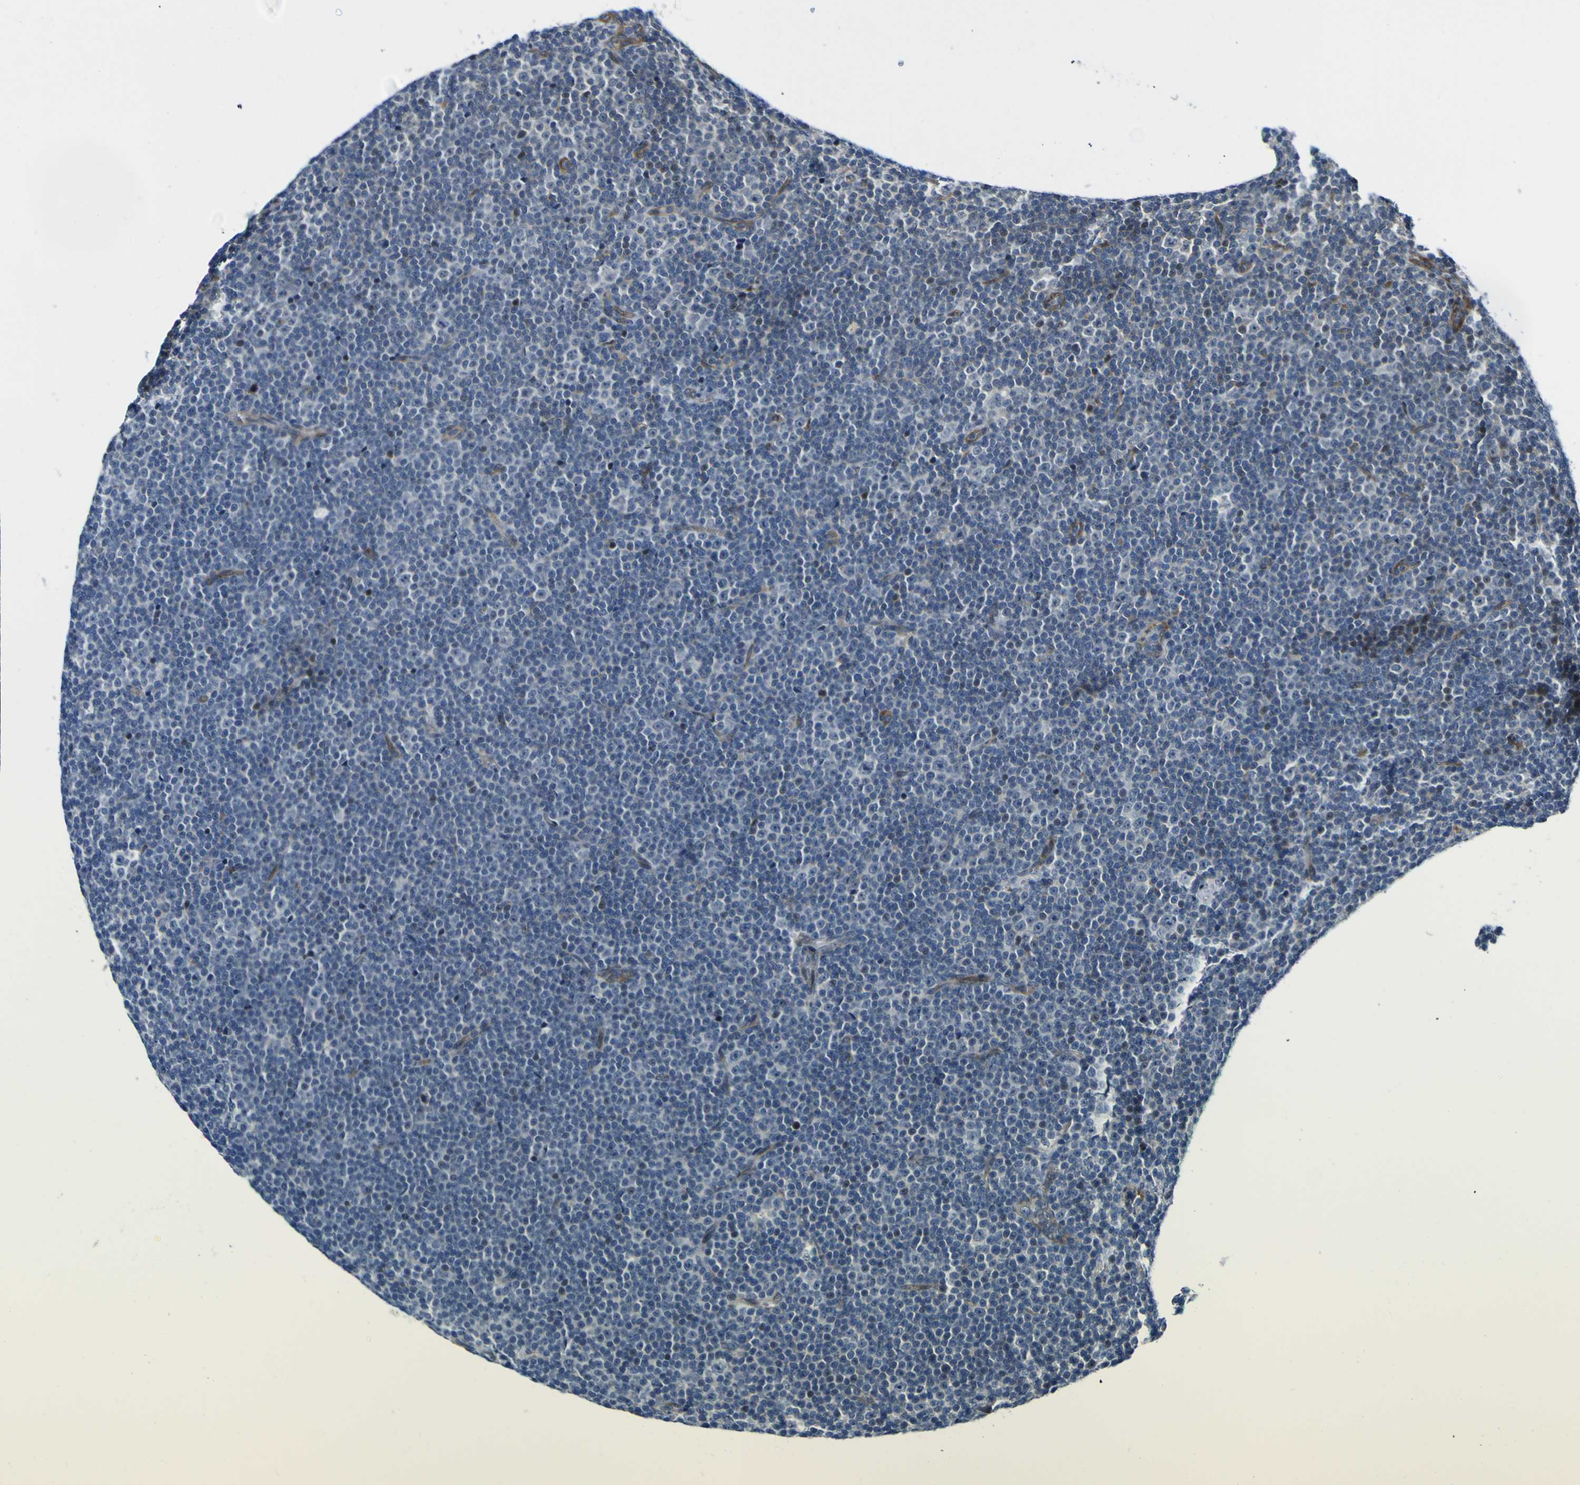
{"staining": {"intensity": "weak", "quantity": "<25%", "location": "nuclear"}, "tissue": "lymphoma", "cell_type": "Tumor cells", "image_type": "cancer", "snomed": [{"axis": "morphology", "description": "Malignant lymphoma, non-Hodgkin's type, Low grade"}, {"axis": "topography", "description": "Lymph node"}], "caption": "Protein analysis of malignant lymphoma, non-Hodgkin's type (low-grade) demonstrates no significant staining in tumor cells.", "gene": "KDM7A", "patient": {"sex": "female", "age": 67}}